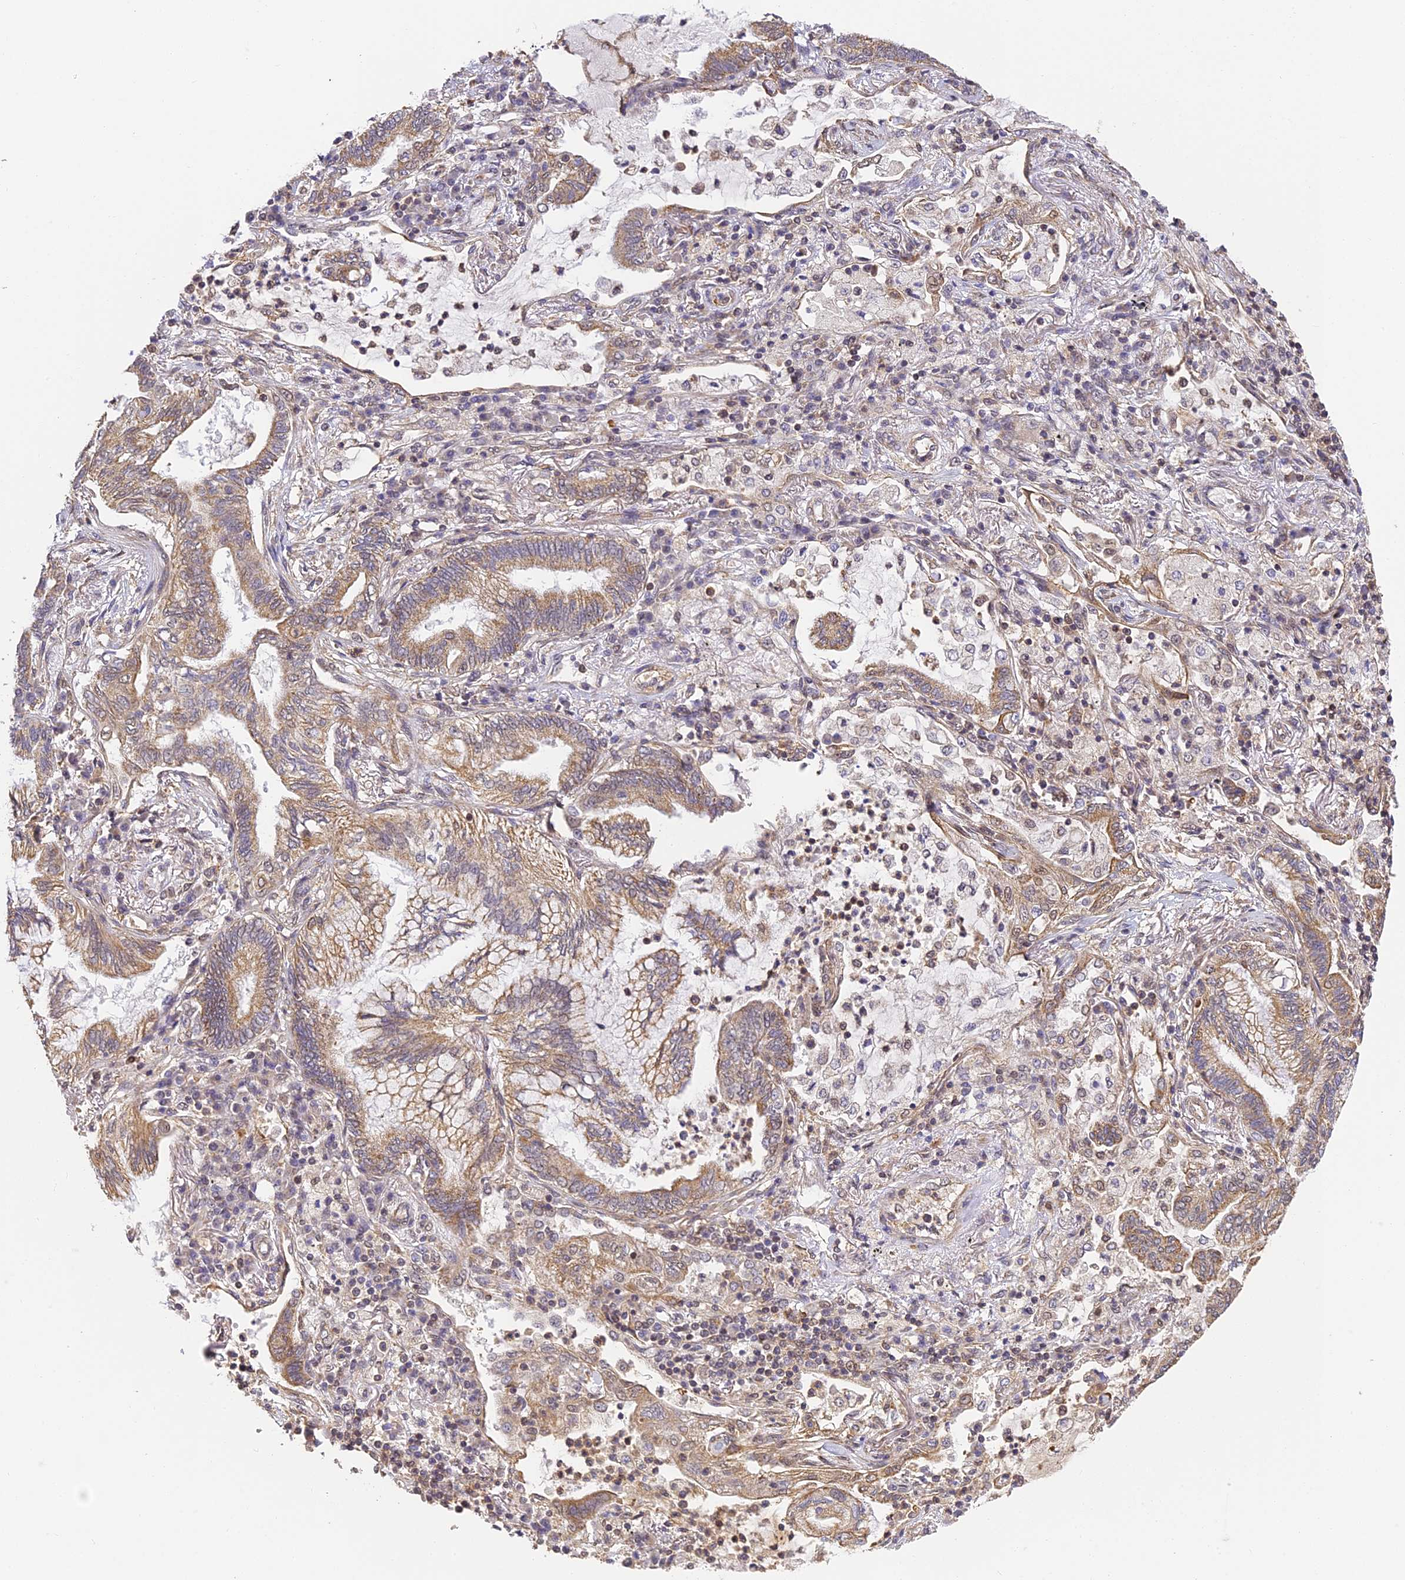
{"staining": {"intensity": "moderate", "quantity": ">75%", "location": "cytoplasmic/membranous"}, "tissue": "lung cancer", "cell_type": "Tumor cells", "image_type": "cancer", "snomed": [{"axis": "morphology", "description": "Adenocarcinoma, NOS"}, {"axis": "topography", "description": "Lung"}], "caption": "Approximately >75% of tumor cells in human lung adenocarcinoma show moderate cytoplasmic/membranous protein staining as visualized by brown immunohistochemical staining.", "gene": "ZNF443", "patient": {"sex": "female", "age": 70}}